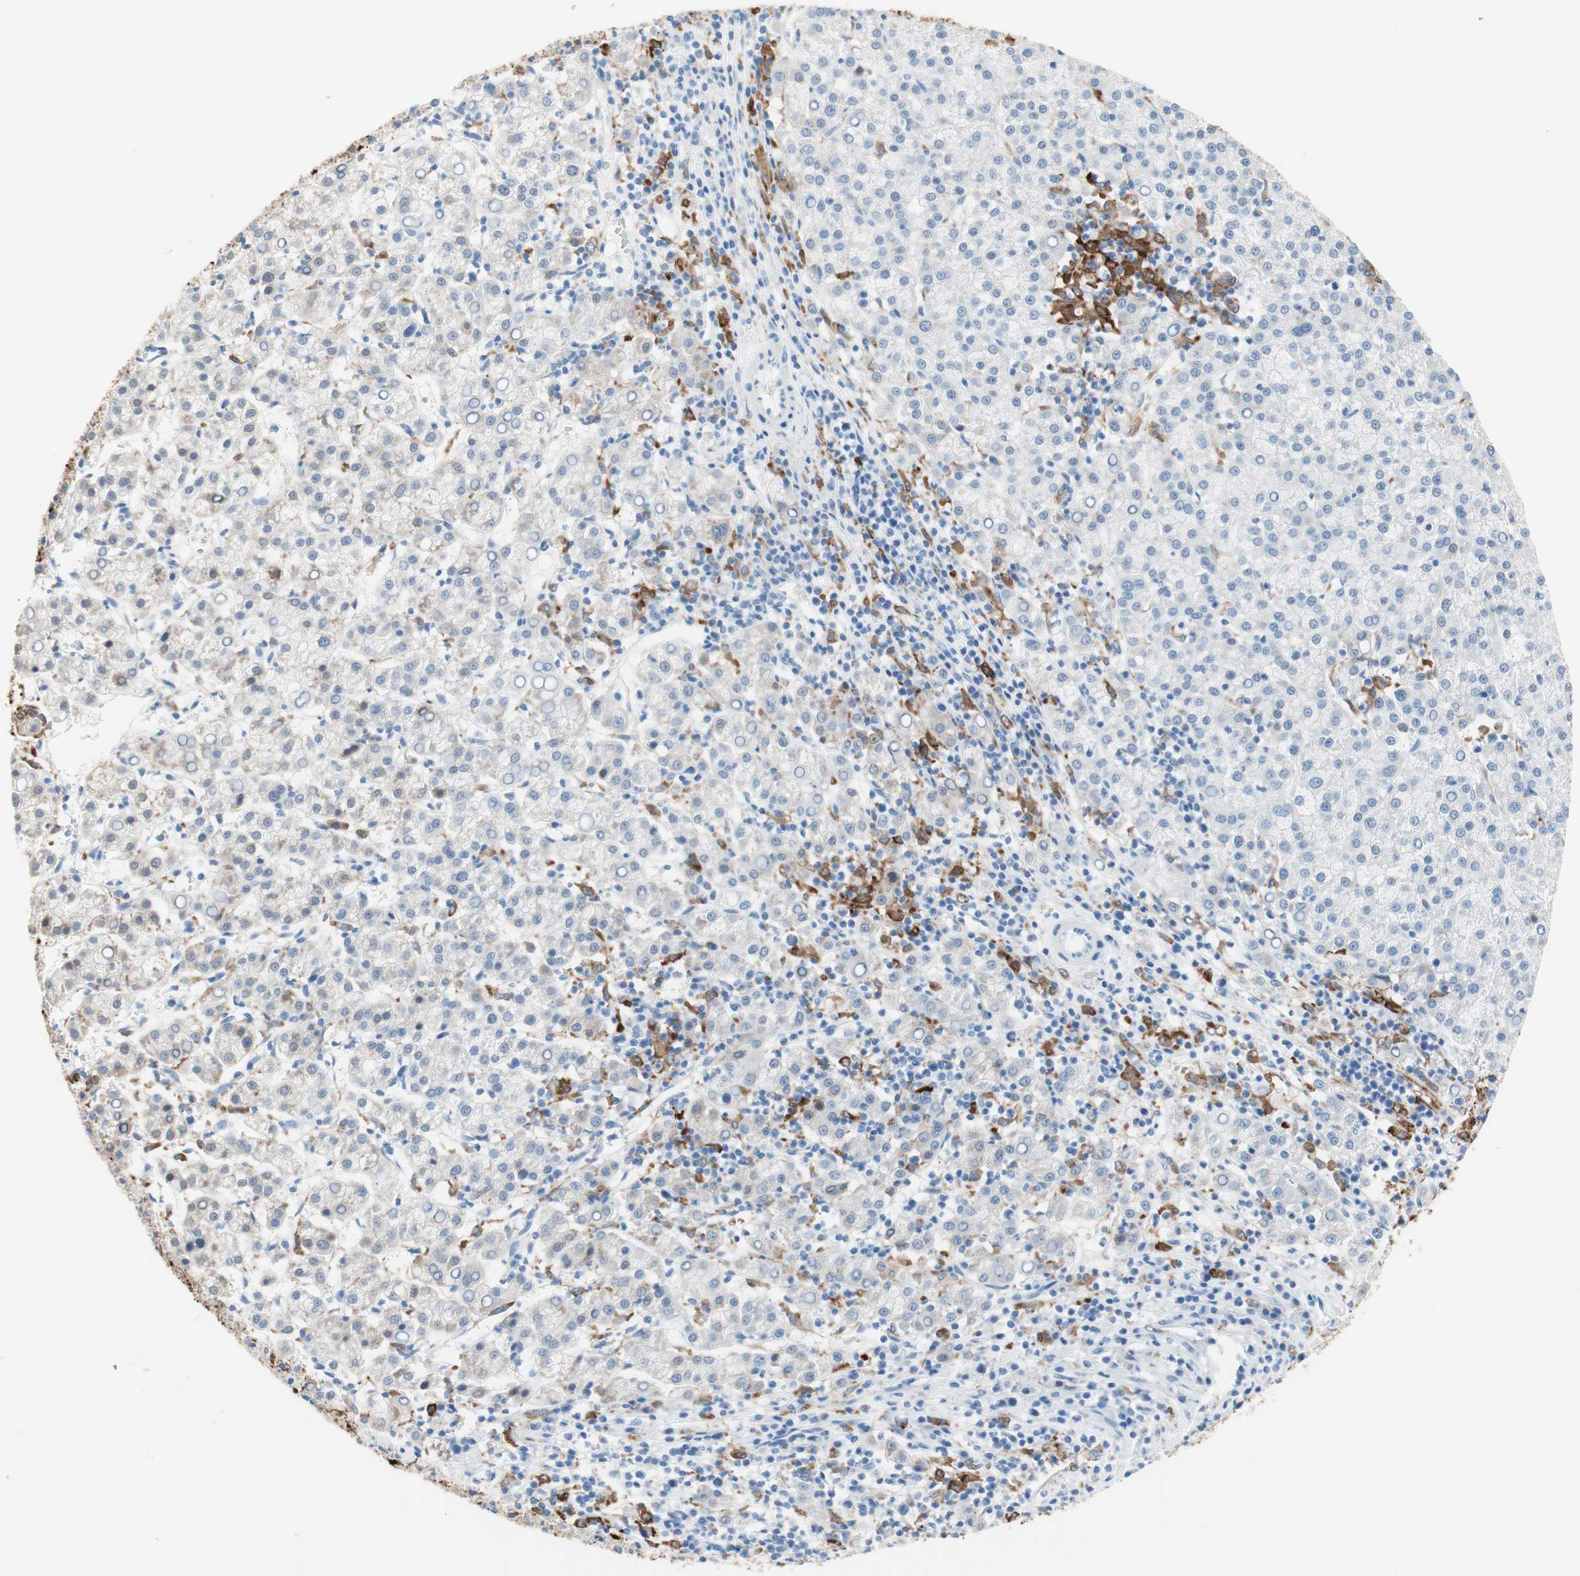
{"staining": {"intensity": "negative", "quantity": "none", "location": "none"}, "tissue": "liver cancer", "cell_type": "Tumor cells", "image_type": "cancer", "snomed": [{"axis": "morphology", "description": "Carcinoma, Hepatocellular, NOS"}, {"axis": "topography", "description": "Liver"}], "caption": "DAB (3,3'-diaminobenzidine) immunohistochemical staining of human hepatocellular carcinoma (liver) demonstrates no significant positivity in tumor cells.", "gene": "GLUL", "patient": {"sex": "female", "age": 58}}